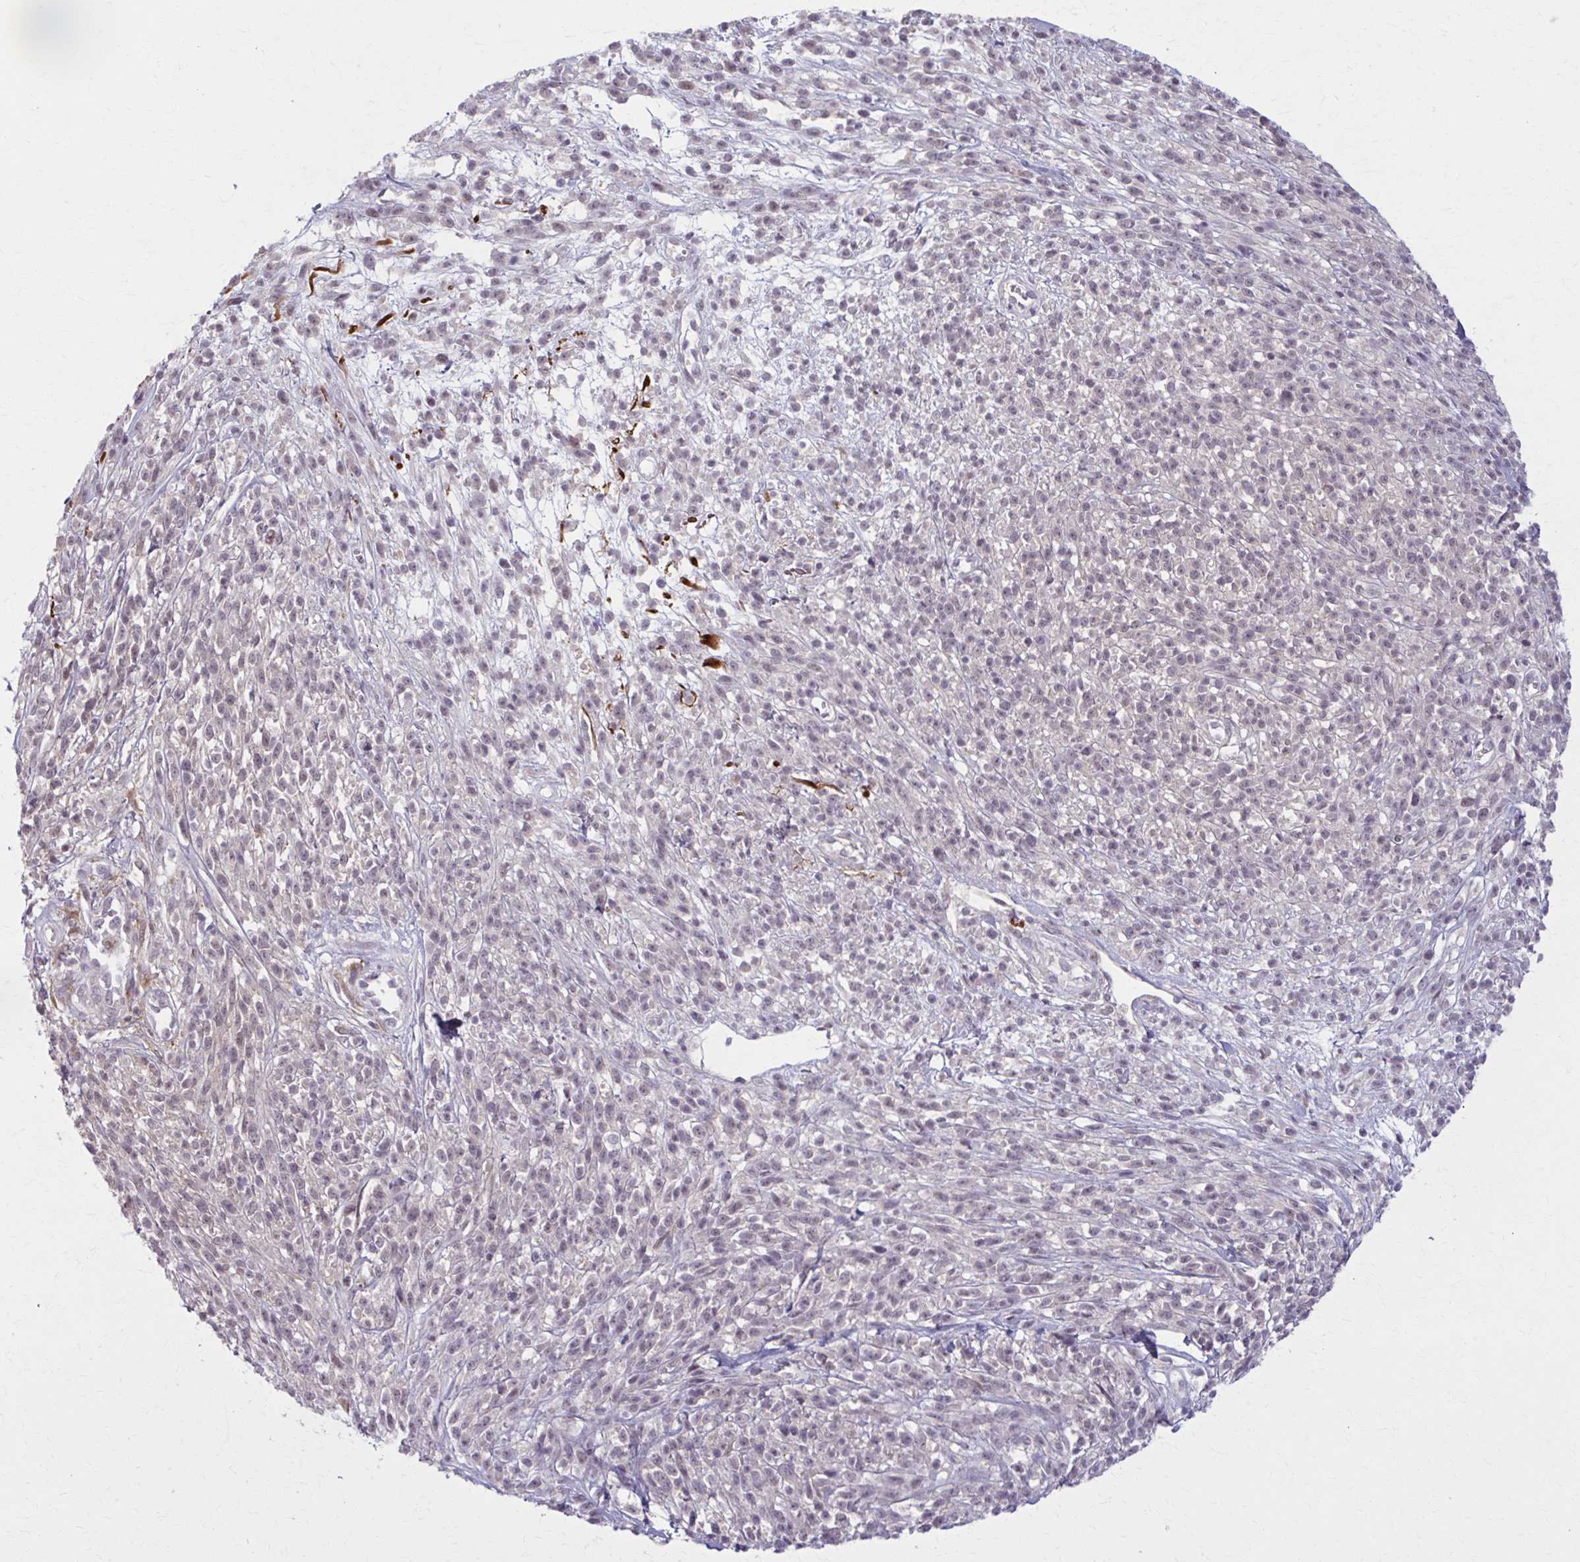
{"staining": {"intensity": "negative", "quantity": "none", "location": "none"}, "tissue": "melanoma", "cell_type": "Tumor cells", "image_type": "cancer", "snomed": [{"axis": "morphology", "description": "Malignant melanoma, NOS"}, {"axis": "topography", "description": "Skin"}, {"axis": "topography", "description": "Skin of trunk"}], "caption": "The IHC image has no significant staining in tumor cells of melanoma tissue.", "gene": "NUMBL", "patient": {"sex": "male", "age": 74}}